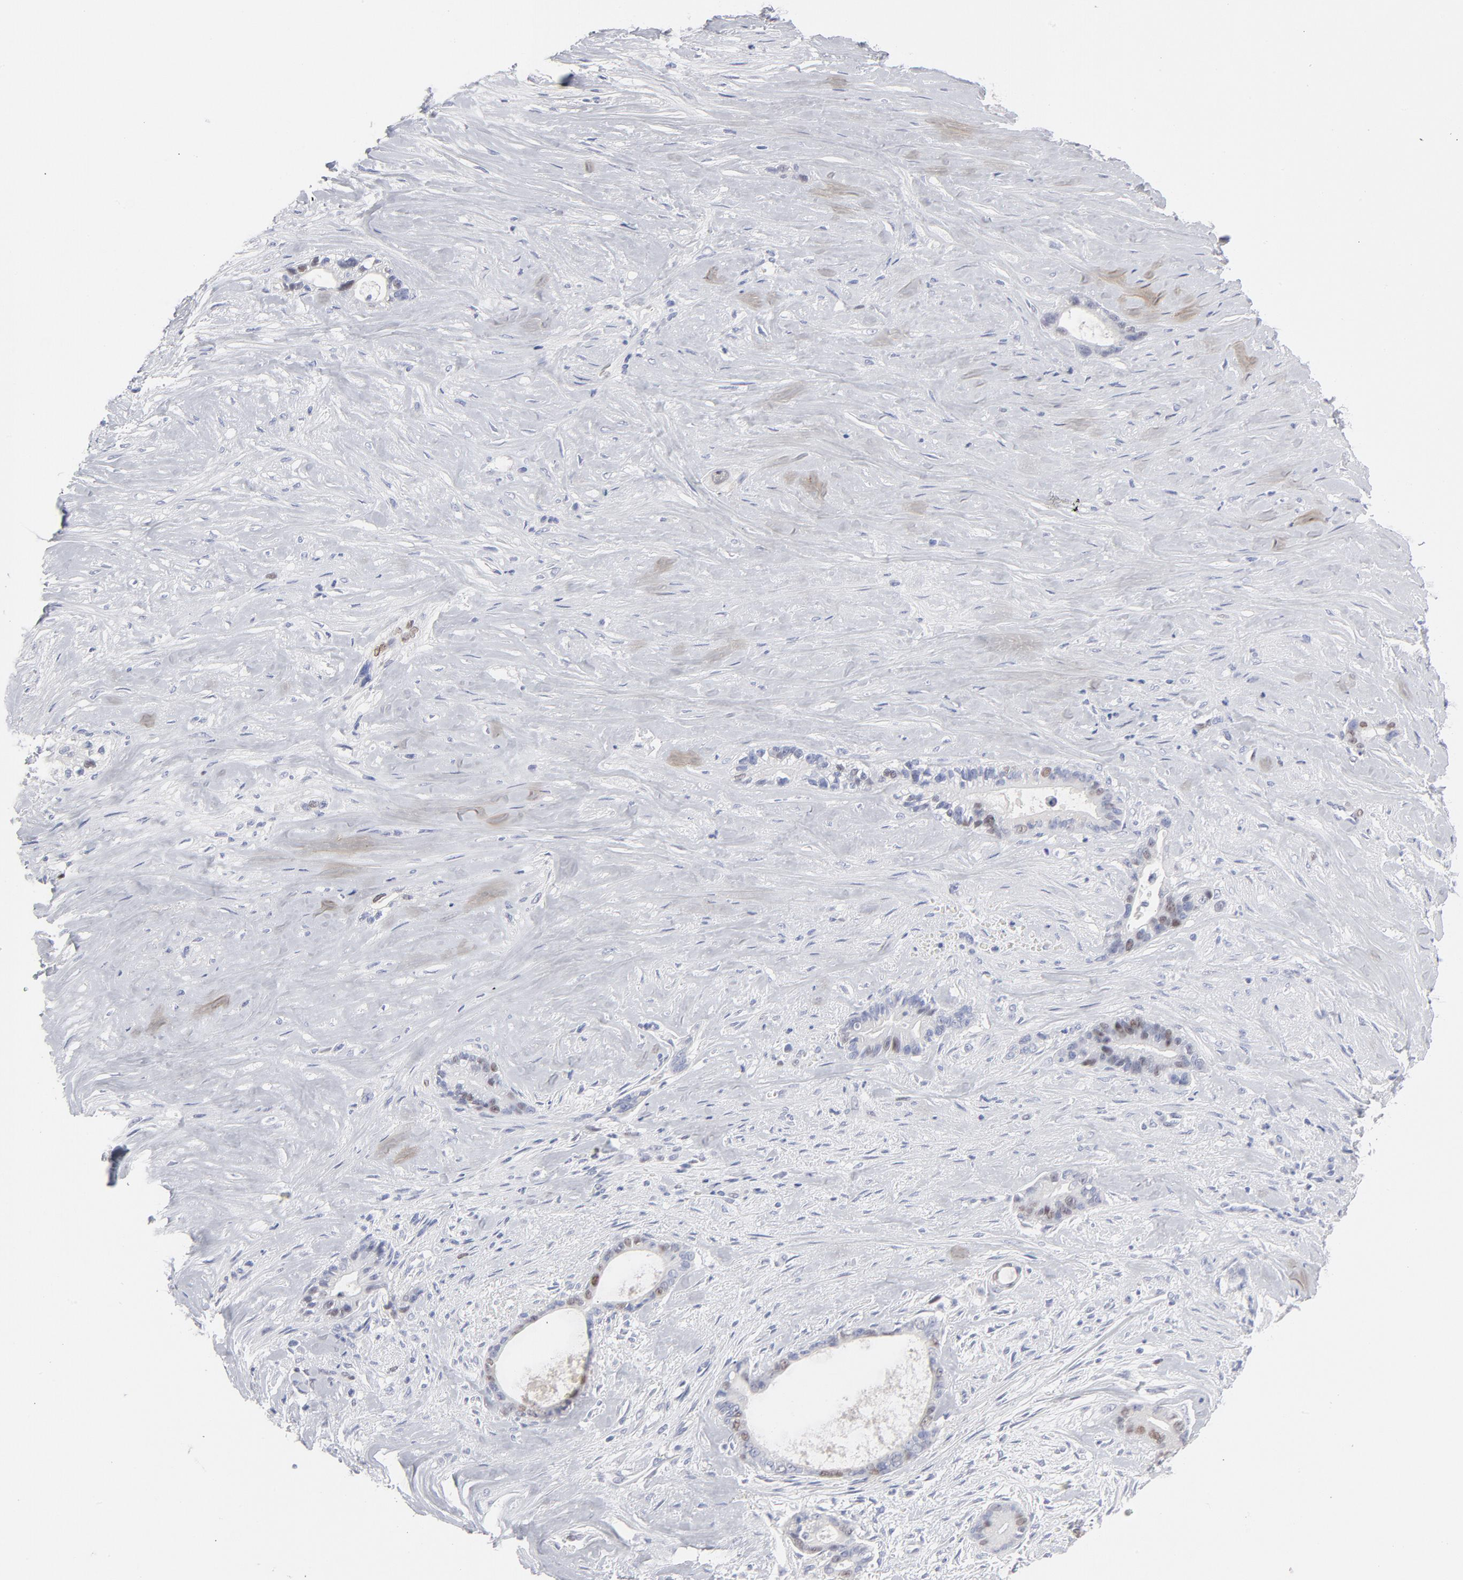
{"staining": {"intensity": "moderate", "quantity": "<25%", "location": "nuclear"}, "tissue": "liver cancer", "cell_type": "Tumor cells", "image_type": "cancer", "snomed": [{"axis": "morphology", "description": "Cholangiocarcinoma"}, {"axis": "topography", "description": "Liver"}], "caption": "IHC photomicrograph of neoplastic tissue: liver cancer stained using immunohistochemistry (IHC) shows low levels of moderate protein expression localized specifically in the nuclear of tumor cells, appearing as a nuclear brown color.", "gene": "MCM7", "patient": {"sex": "female", "age": 55}}